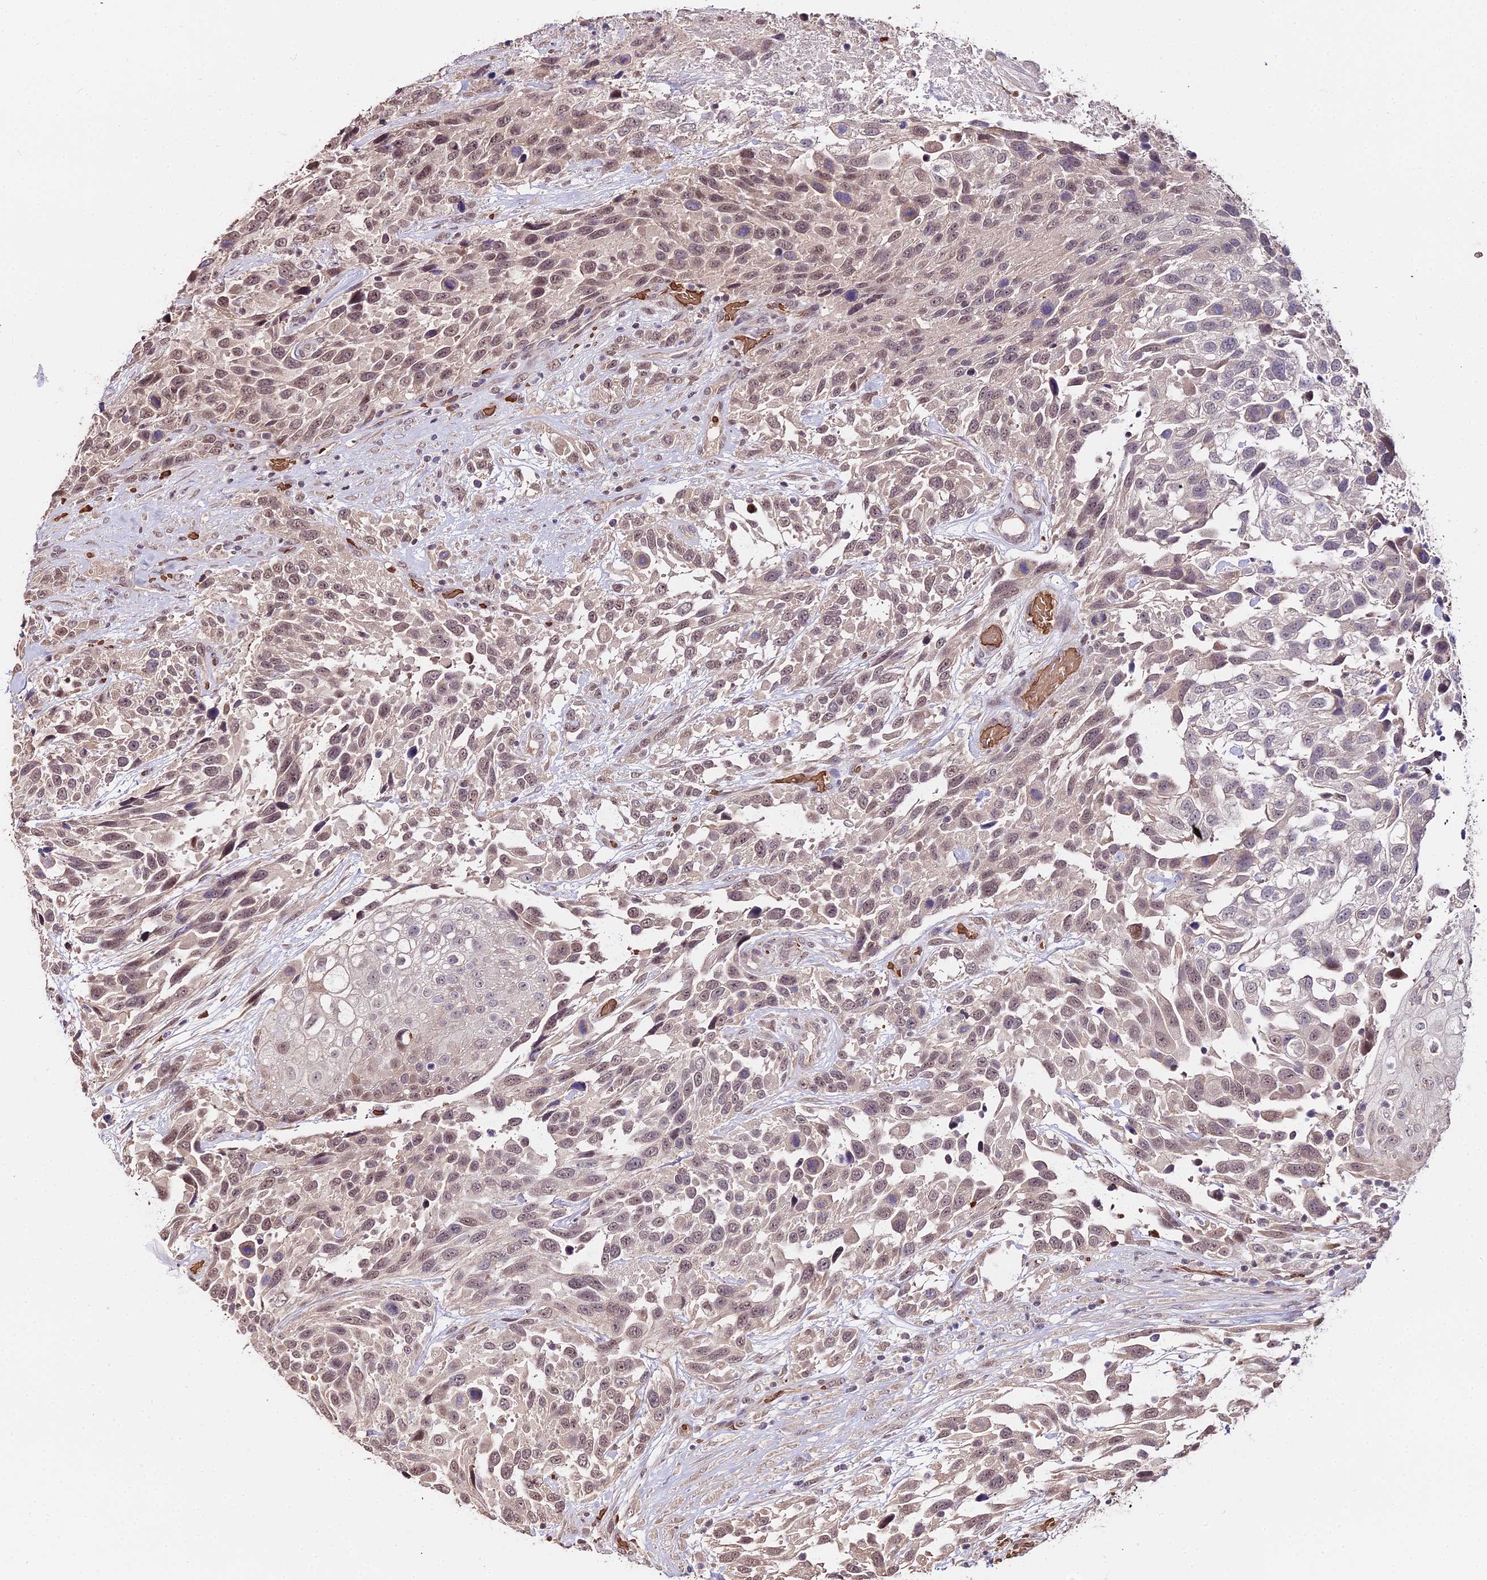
{"staining": {"intensity": "weak", "quantity": ">75%", "location": "nuclear"}, "tissue": "urothelial cancer", "cell_type": "Tumor cells", "image_type": "cancer", "snomed": [{"axis": "morphology", "description": "Urothelial carcinoma, High grade"}, {"axis": "topography", "description": "Urinary bladder"}], "caption": "An immunohistochemistry photomicrograph of tumor tissue is shown. Protein staining in brown highlights weak nuclear positivity in urothelial cancer within tumor cells. The protein is shown in brown color, while the nuclei are stained blue.", "gene": "ZDBF2", "patient": {"sex": "female", "age": 70}}